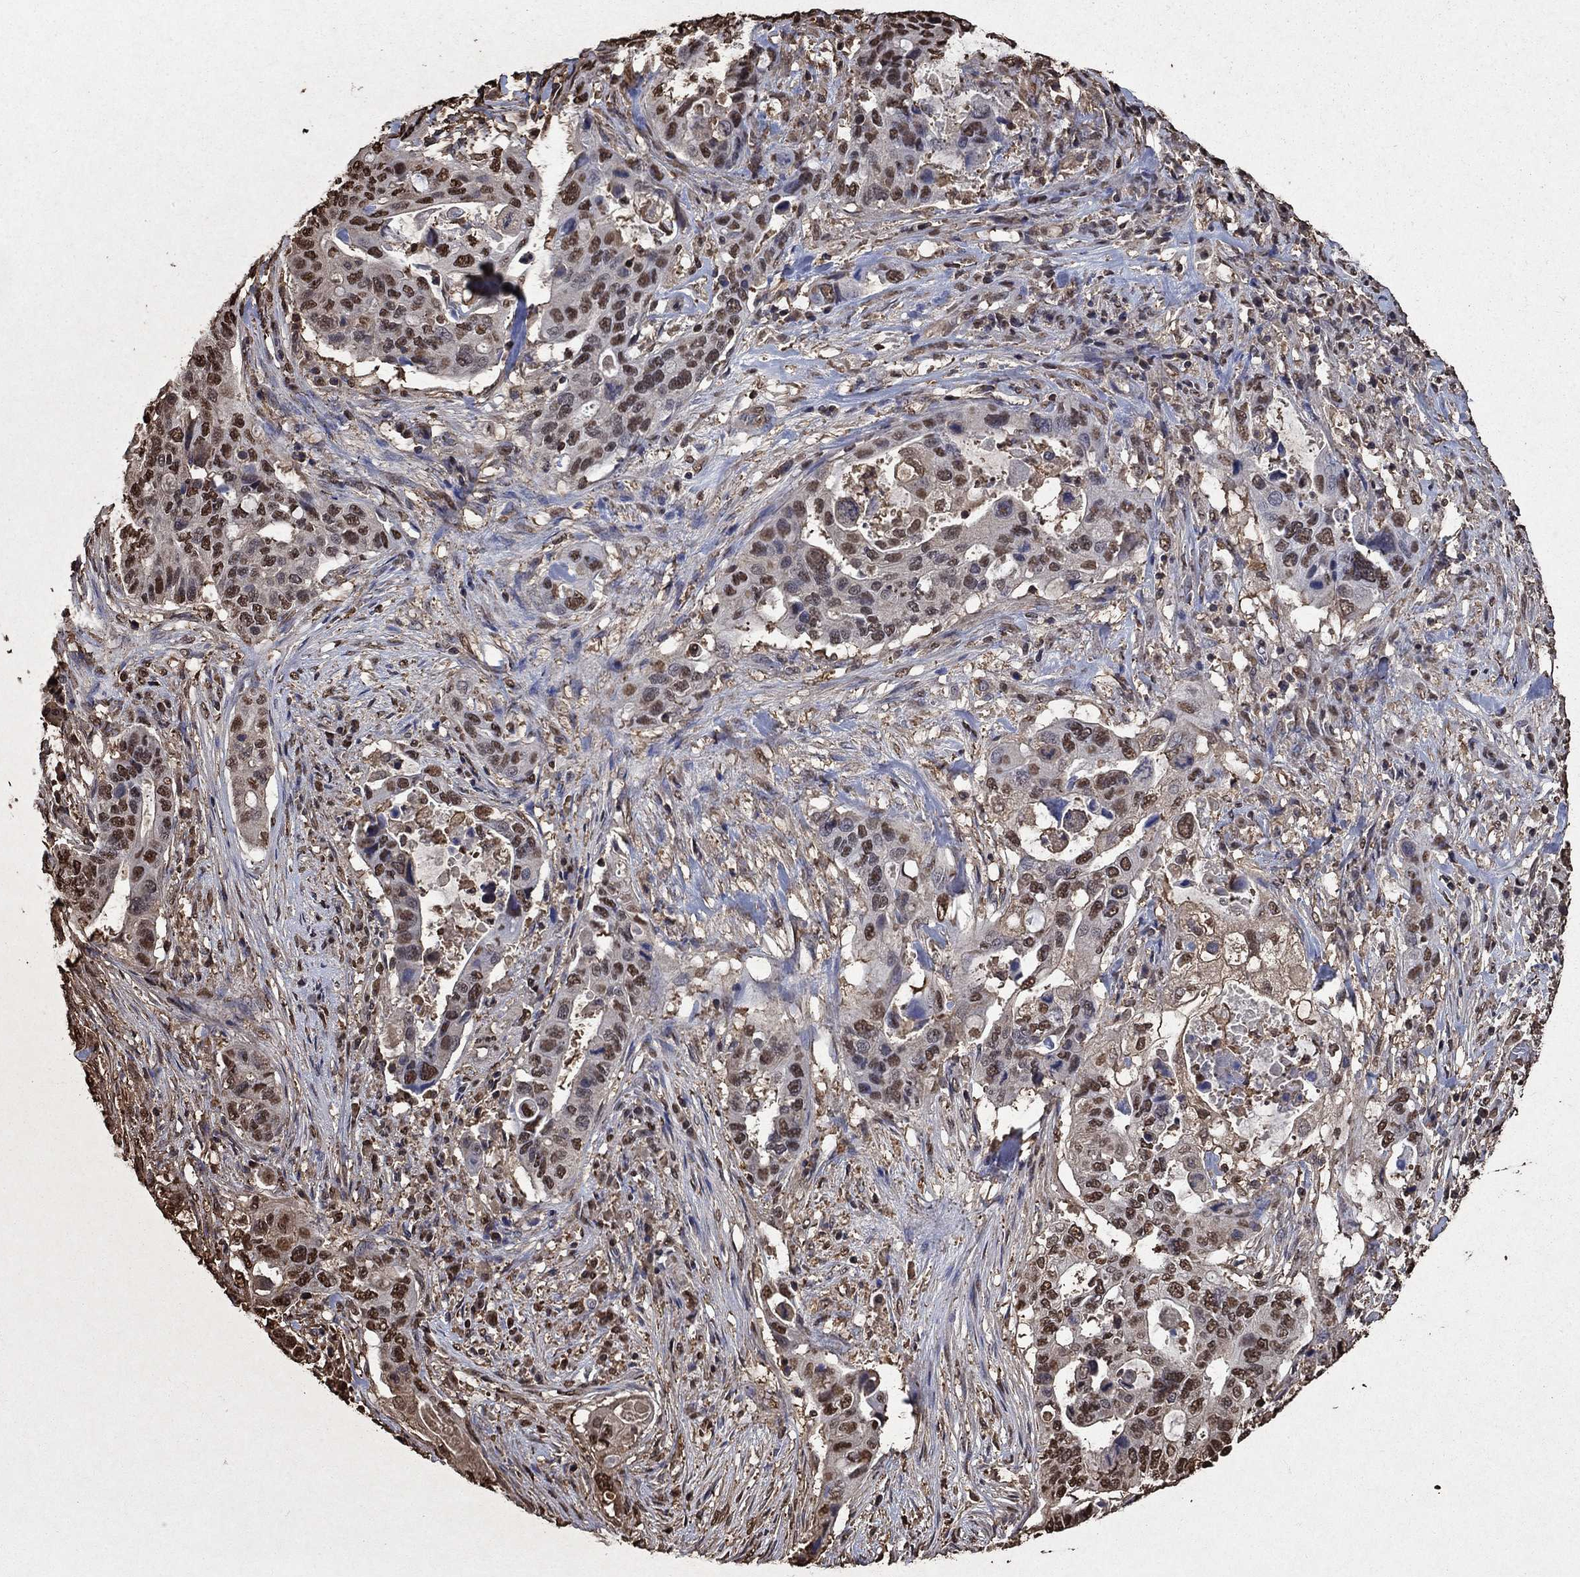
{"staining": {"intensity": "strong", "quantity": "25%-75%", "location": "nuclear"}, "tissue": "stomach cancer", "cell_type": "Tumor cells", "image_type": "cancer", "snomed": [{"axis": "morphology", "description": "Adenocarcinoma, NOS"}, {"axis": "topography", "description": "Stomach"}], "caption": "Stomach cancer tissue reveals strong nuclear positivity in about 25%-75% of tumor cells, visualized by immunohistochemistry.", "gene": "GAPDH", "patient": {"sex": "male", "age": 54}}